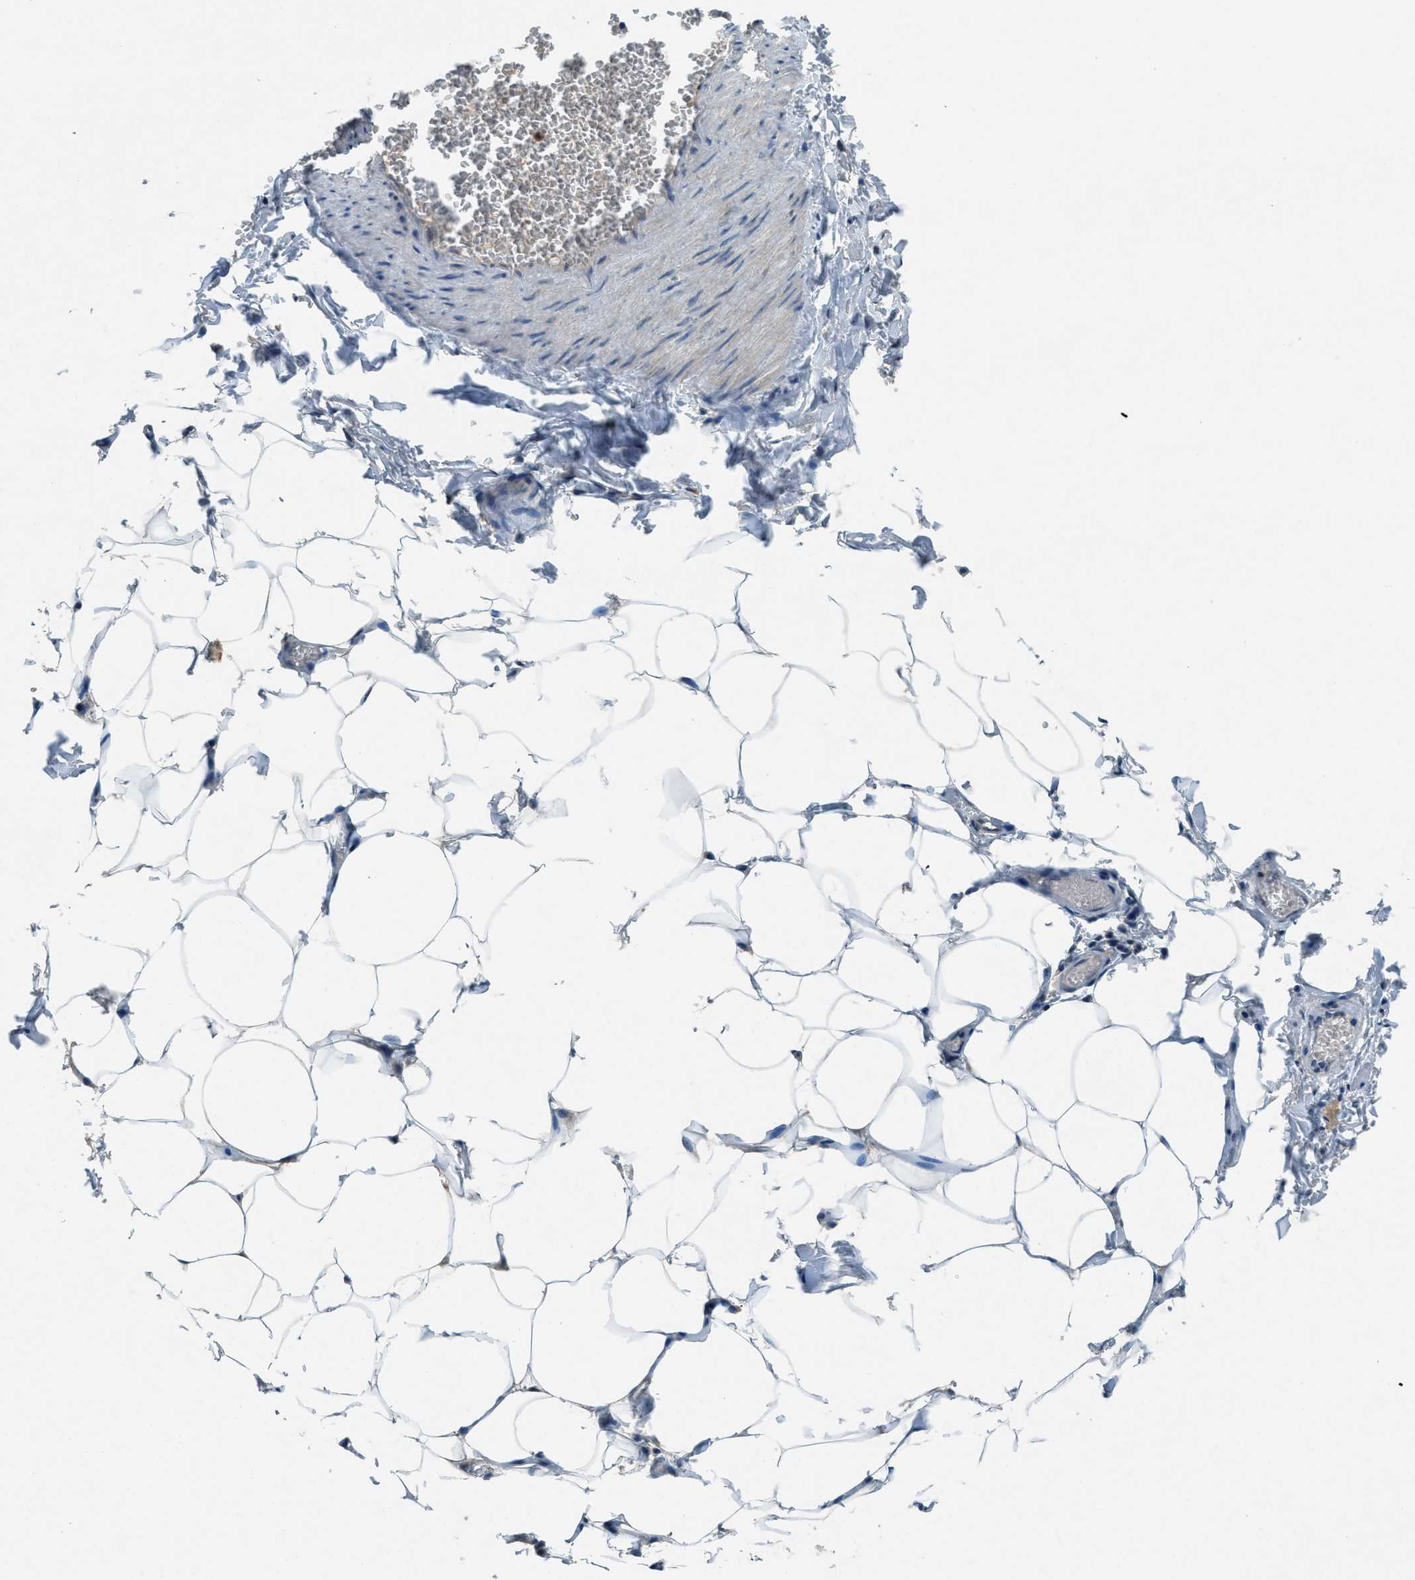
{"staining": {"intensity": "negative", "quantity": "none", "location": "none"}, "tissue": "adipose tissue", "cell_type": "Adipocytes", "image_type": "normal", "snomed": [{"axis": "morphology", "description": "Normal tissue, NOS"}, {"axis": "topography", "description": "Vascular tissue"}], "caption": "Immunohistochemistry micrograph of unremarkable adipose tissue stained for a protein (brown), which reveals no positivity in adipocytes. (Stains: DAB (3,3'-diaminobenzidine) immunohistochemistry (IHC) with hematoxylin counter stain, Microscopy: brightfield microscopy at high magnification).", "gene": "DUSP6", "patient": {"sex": "male", "age": 41}}